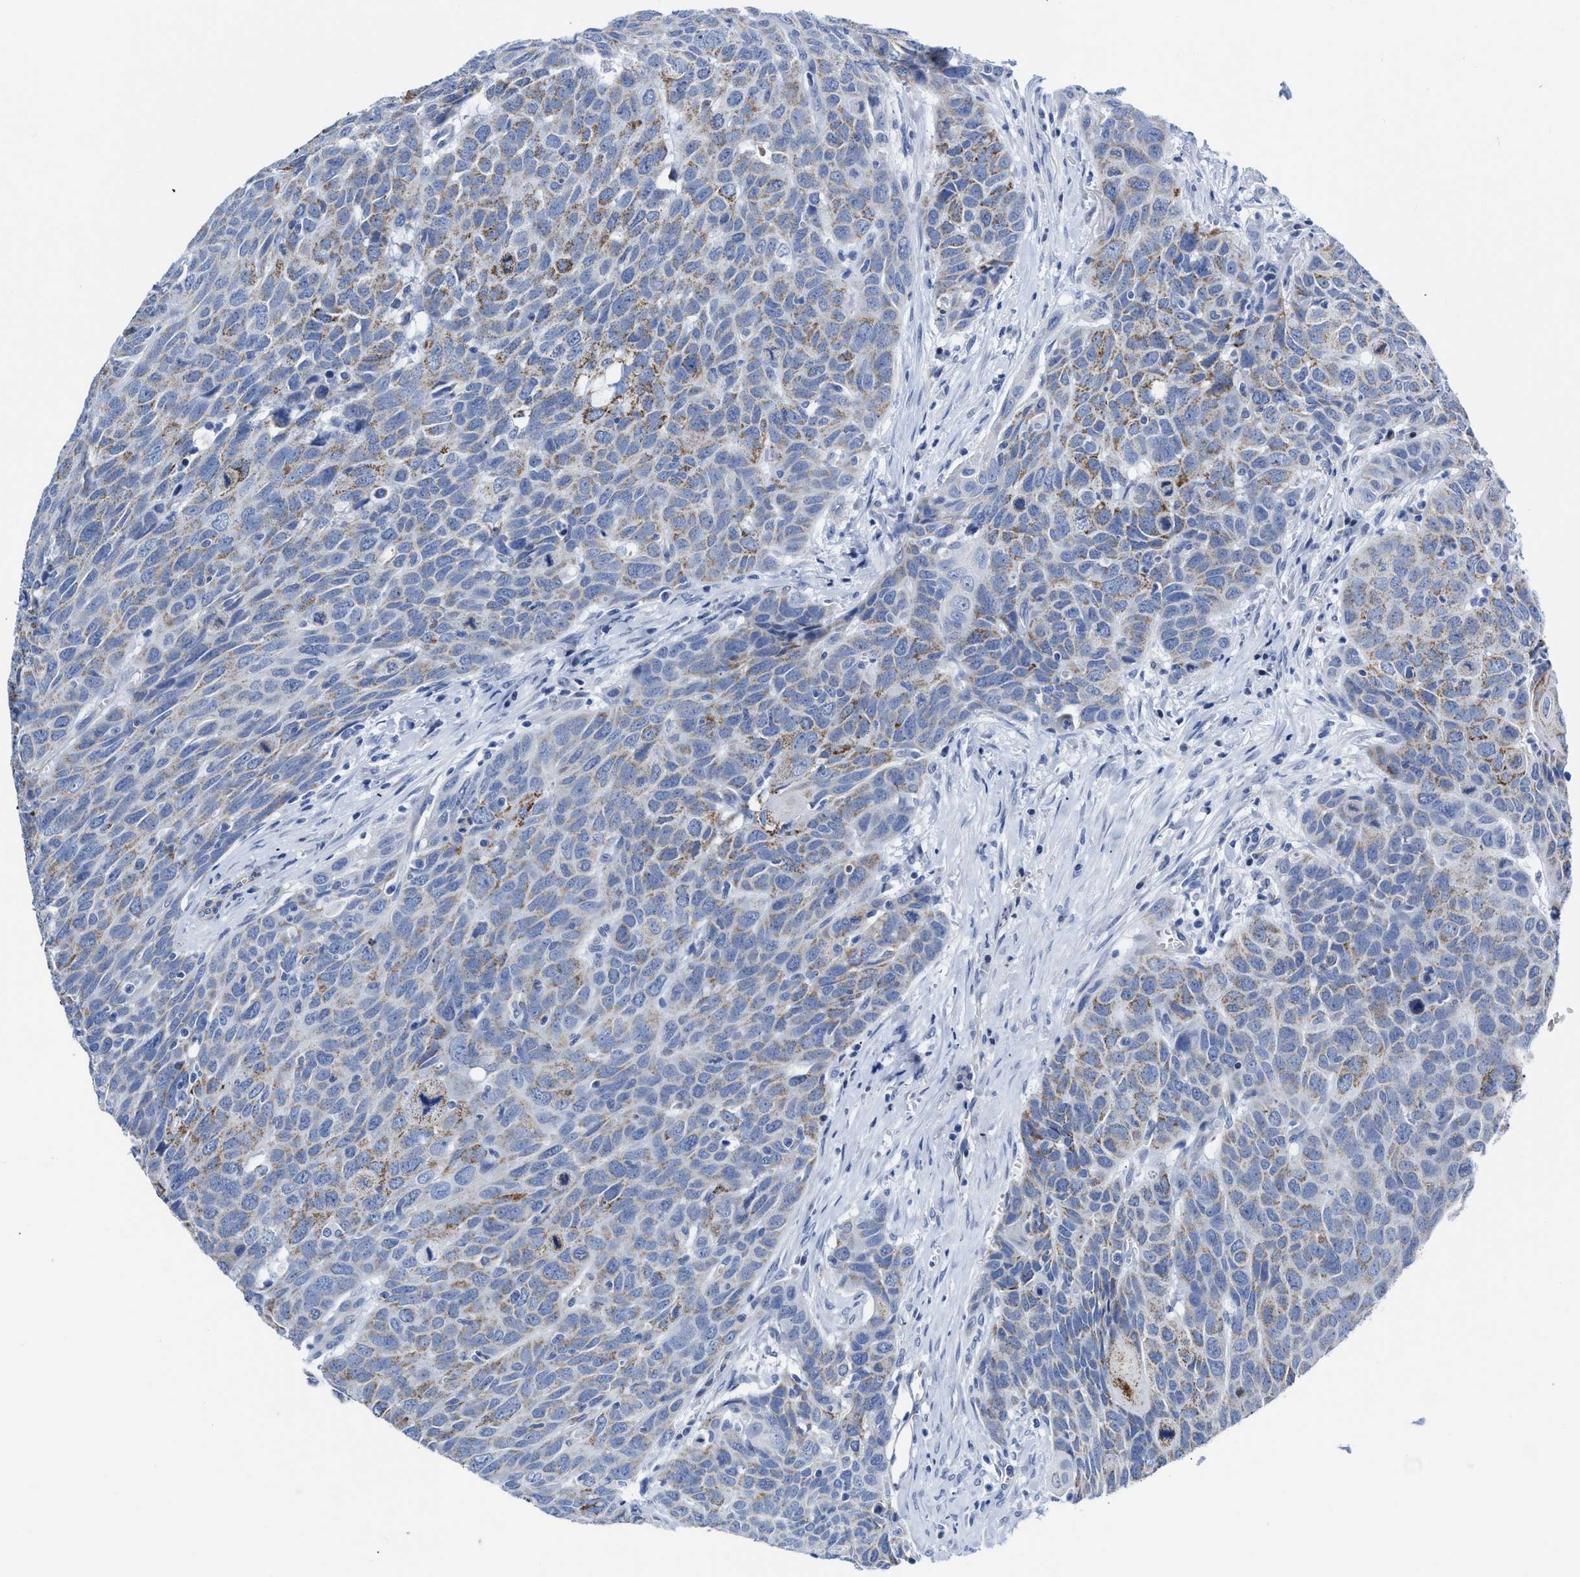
{"staining": {"intensity": "weak", "quantity": "25%-75%", "location": "cytoplasmic/membranous"}, "tissue": "head and neck cancer", "cell_type": "Tumor cells", "image_type": "cancer", "snomed": [{"axis": "morphology", "description": "Squamous cell carcinoma, NOS"}, {"axis": "topography", "description": "Head-Neck"}], "caption": "This micrograph demonstrates IHC staining of human head and neck cancer, with low weak cytoplasmic/membranous positivity in about 25%-75% of tumor cells.", "gene": "KCNMB3", "patient": {"sex": "male", "age": 66}}